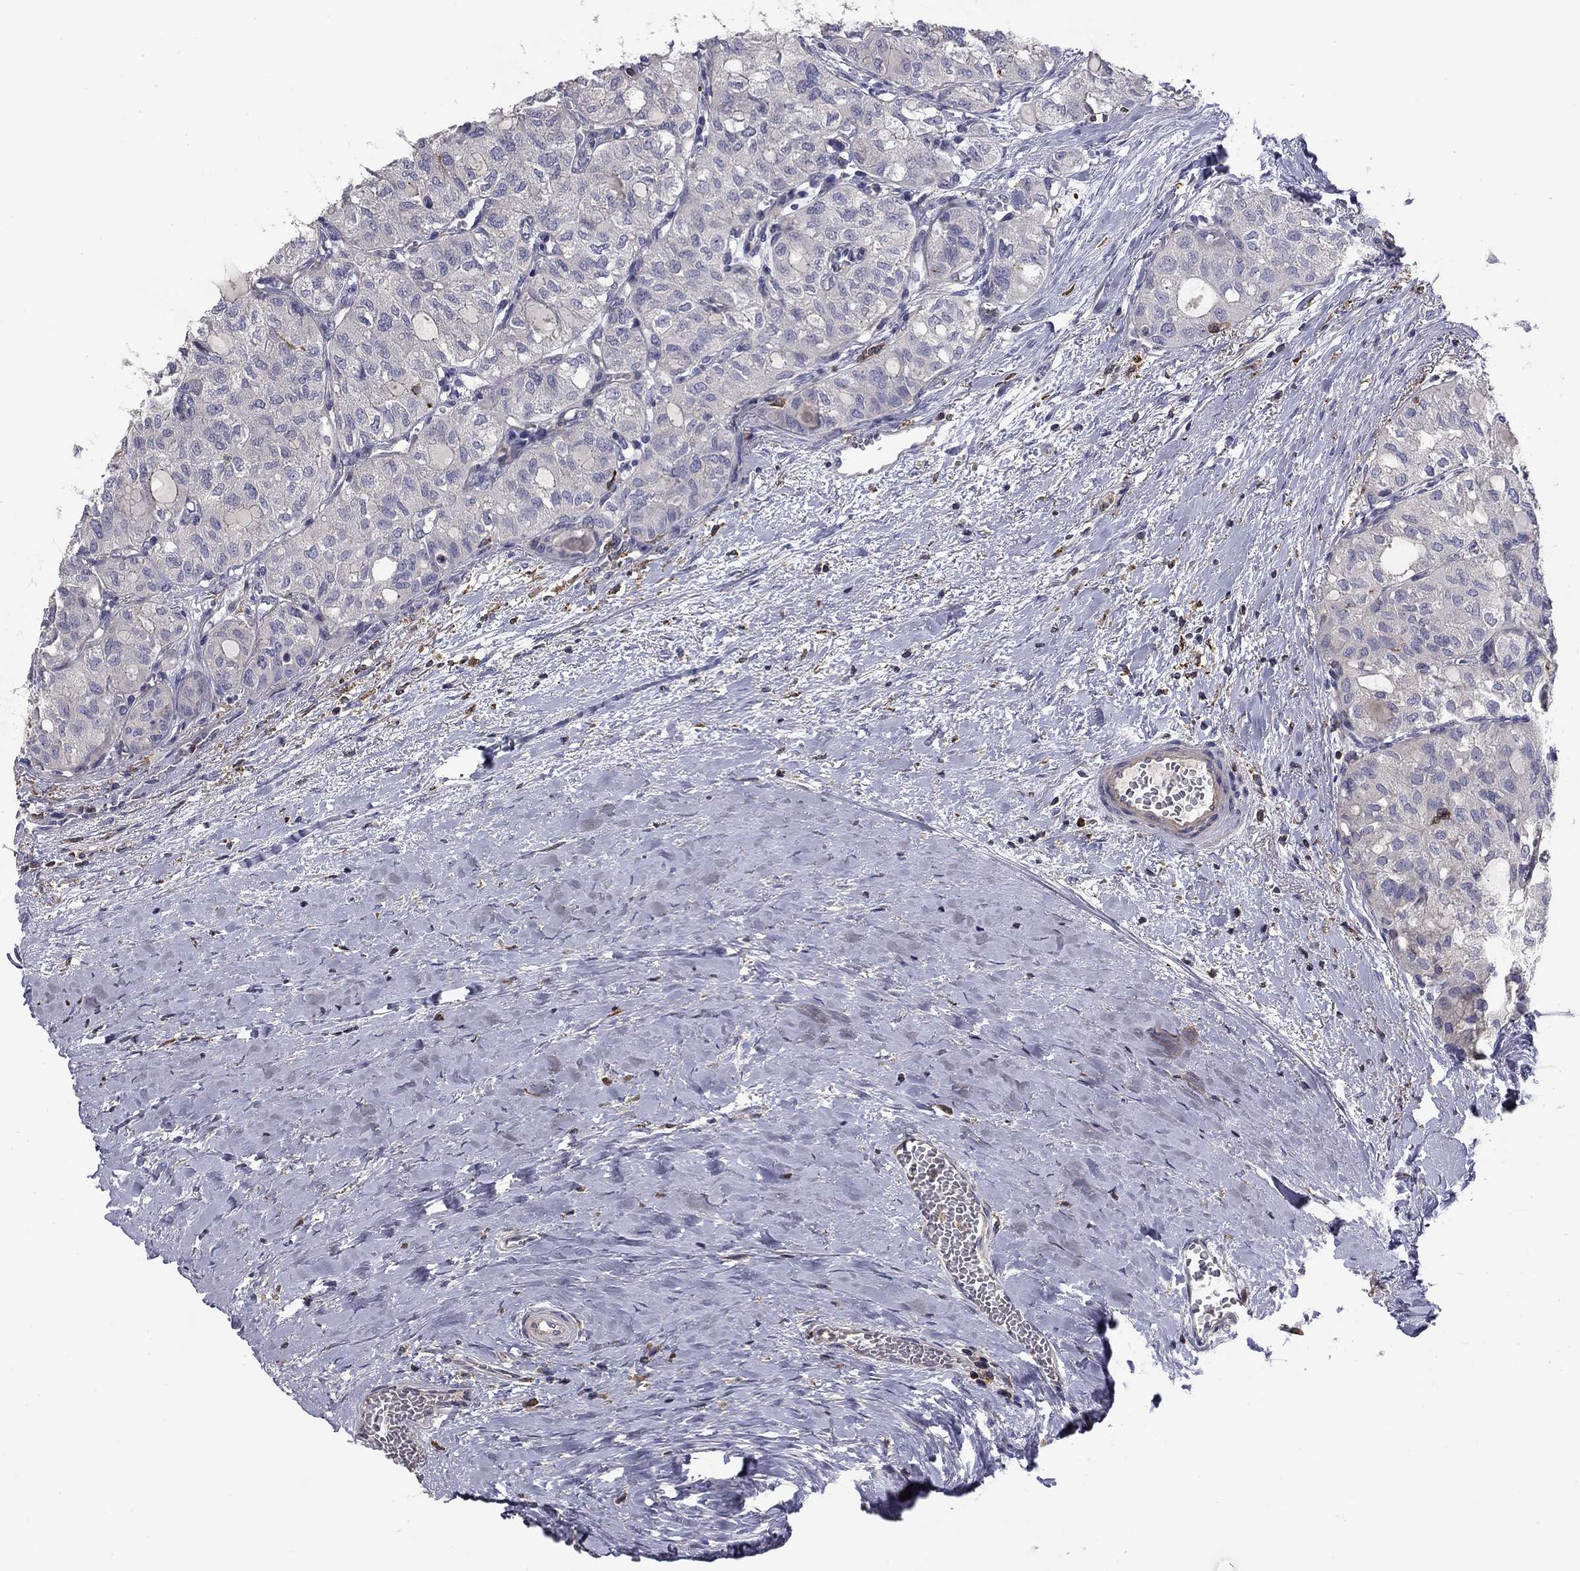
{"staining": {"intensity": "negative", "quantity": "none", "location": "none"}, "tissue": "thyroid cancer", "cell_type": "Tumor cells", "image_type": "cancer", "snomed": [{"axis": "morphology", "description": "Follicular adenoma carcinoma, NOS"}, {"axis": "topography", "description": "Thyroid gland"}], "caption": "Image shows no significant protein expression in tumor cells of follicular adenoma carcinoma (thyroid).", "gene": "PLCB2", "patient": {"sex": "male", "age": 75}}